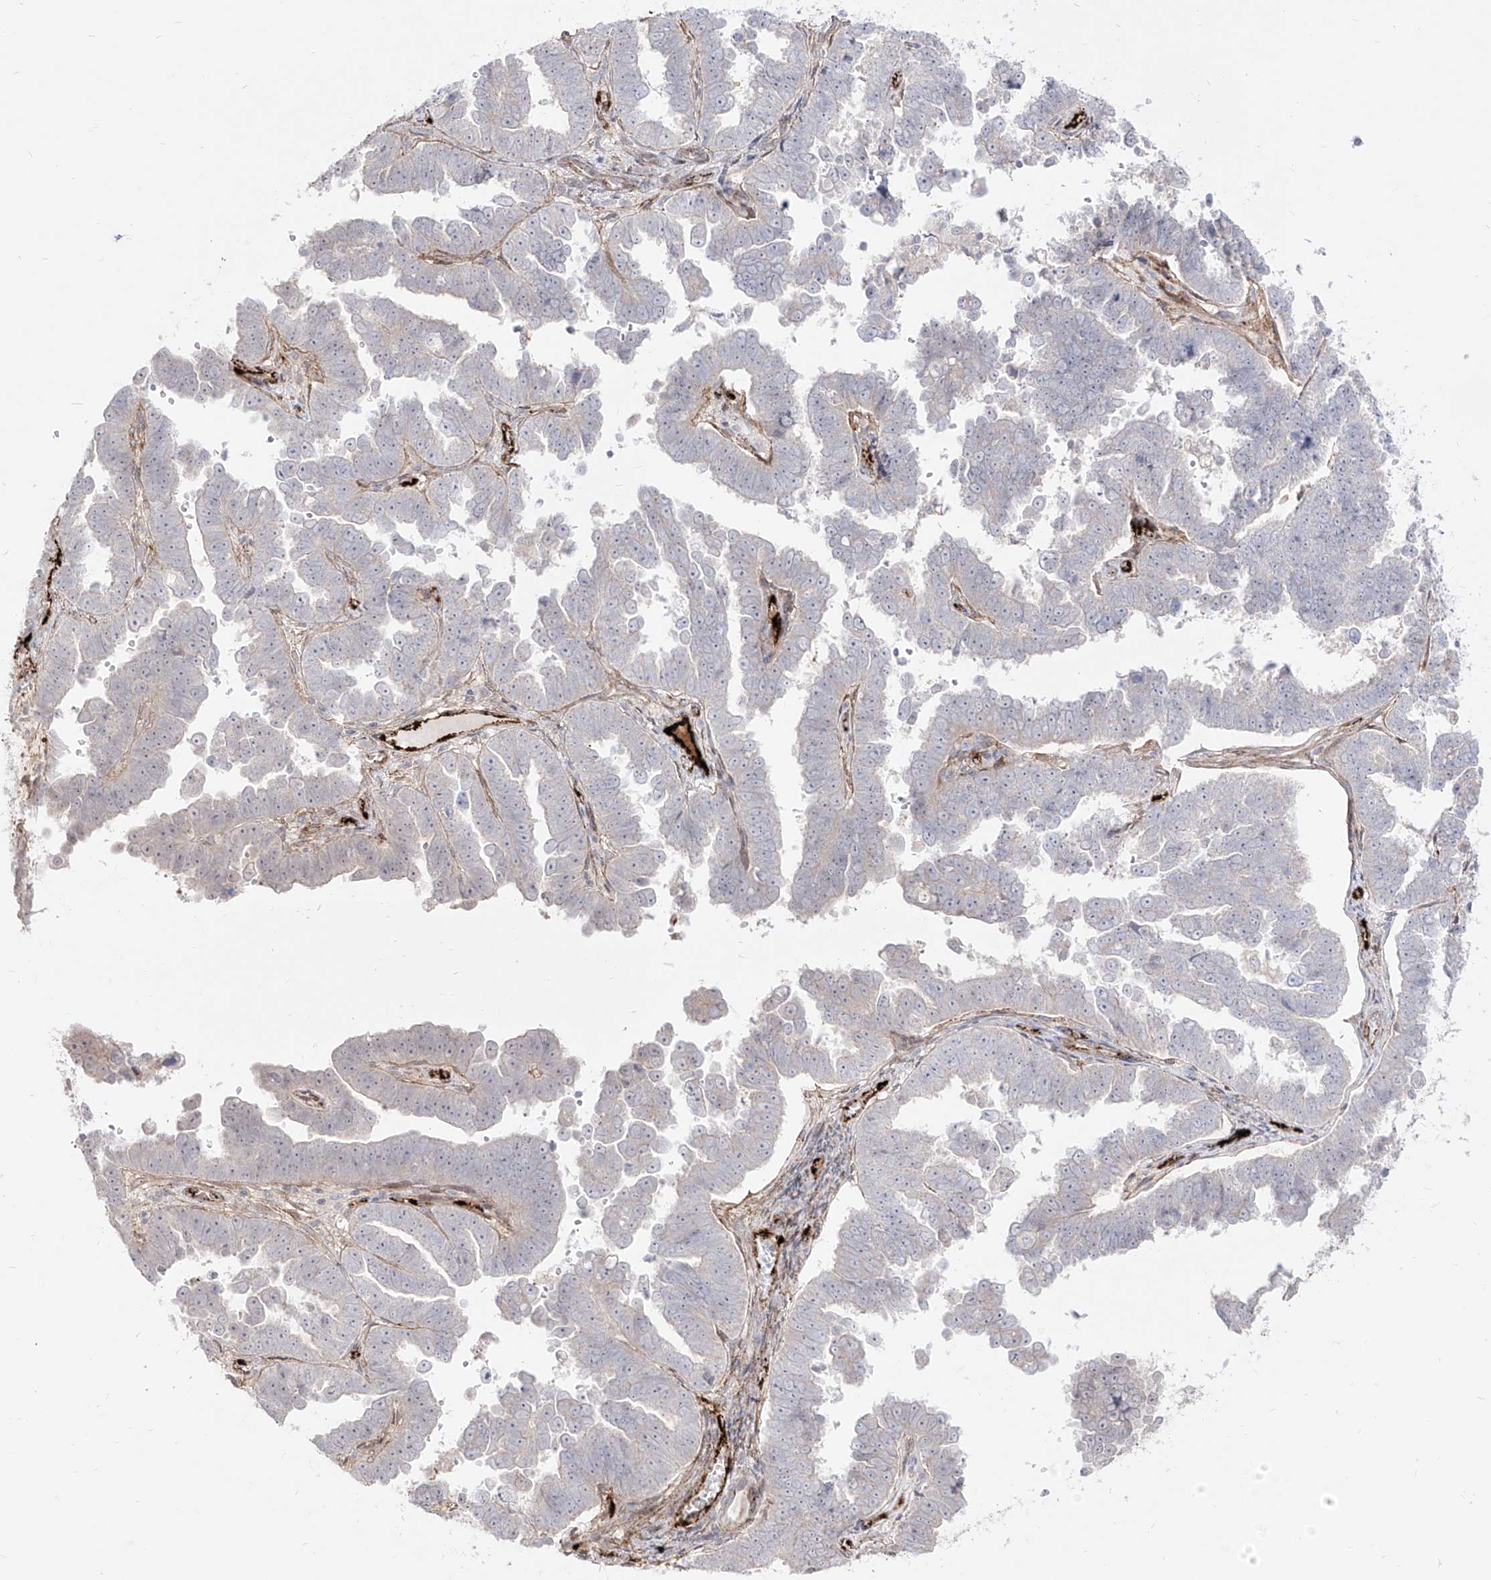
{"staining": {"intensity": "negative", "quantity": "none", "location": "none"}, "tissue": "endometrial cancer", "cell_type": "Tumor cells", "image_type": "cancer", "snomed": [{"axis": "morphology", "description": "Adenocarcinoma, NOS"}, {"axis": "topography", "description": "Endometrium"}], "caption": "IHC of human adenocarcinoma (endometrial) exhibits no staining in tumor cells.", "gene": "ZGRF1", "patient": {"sex": "female", "age": 75}}